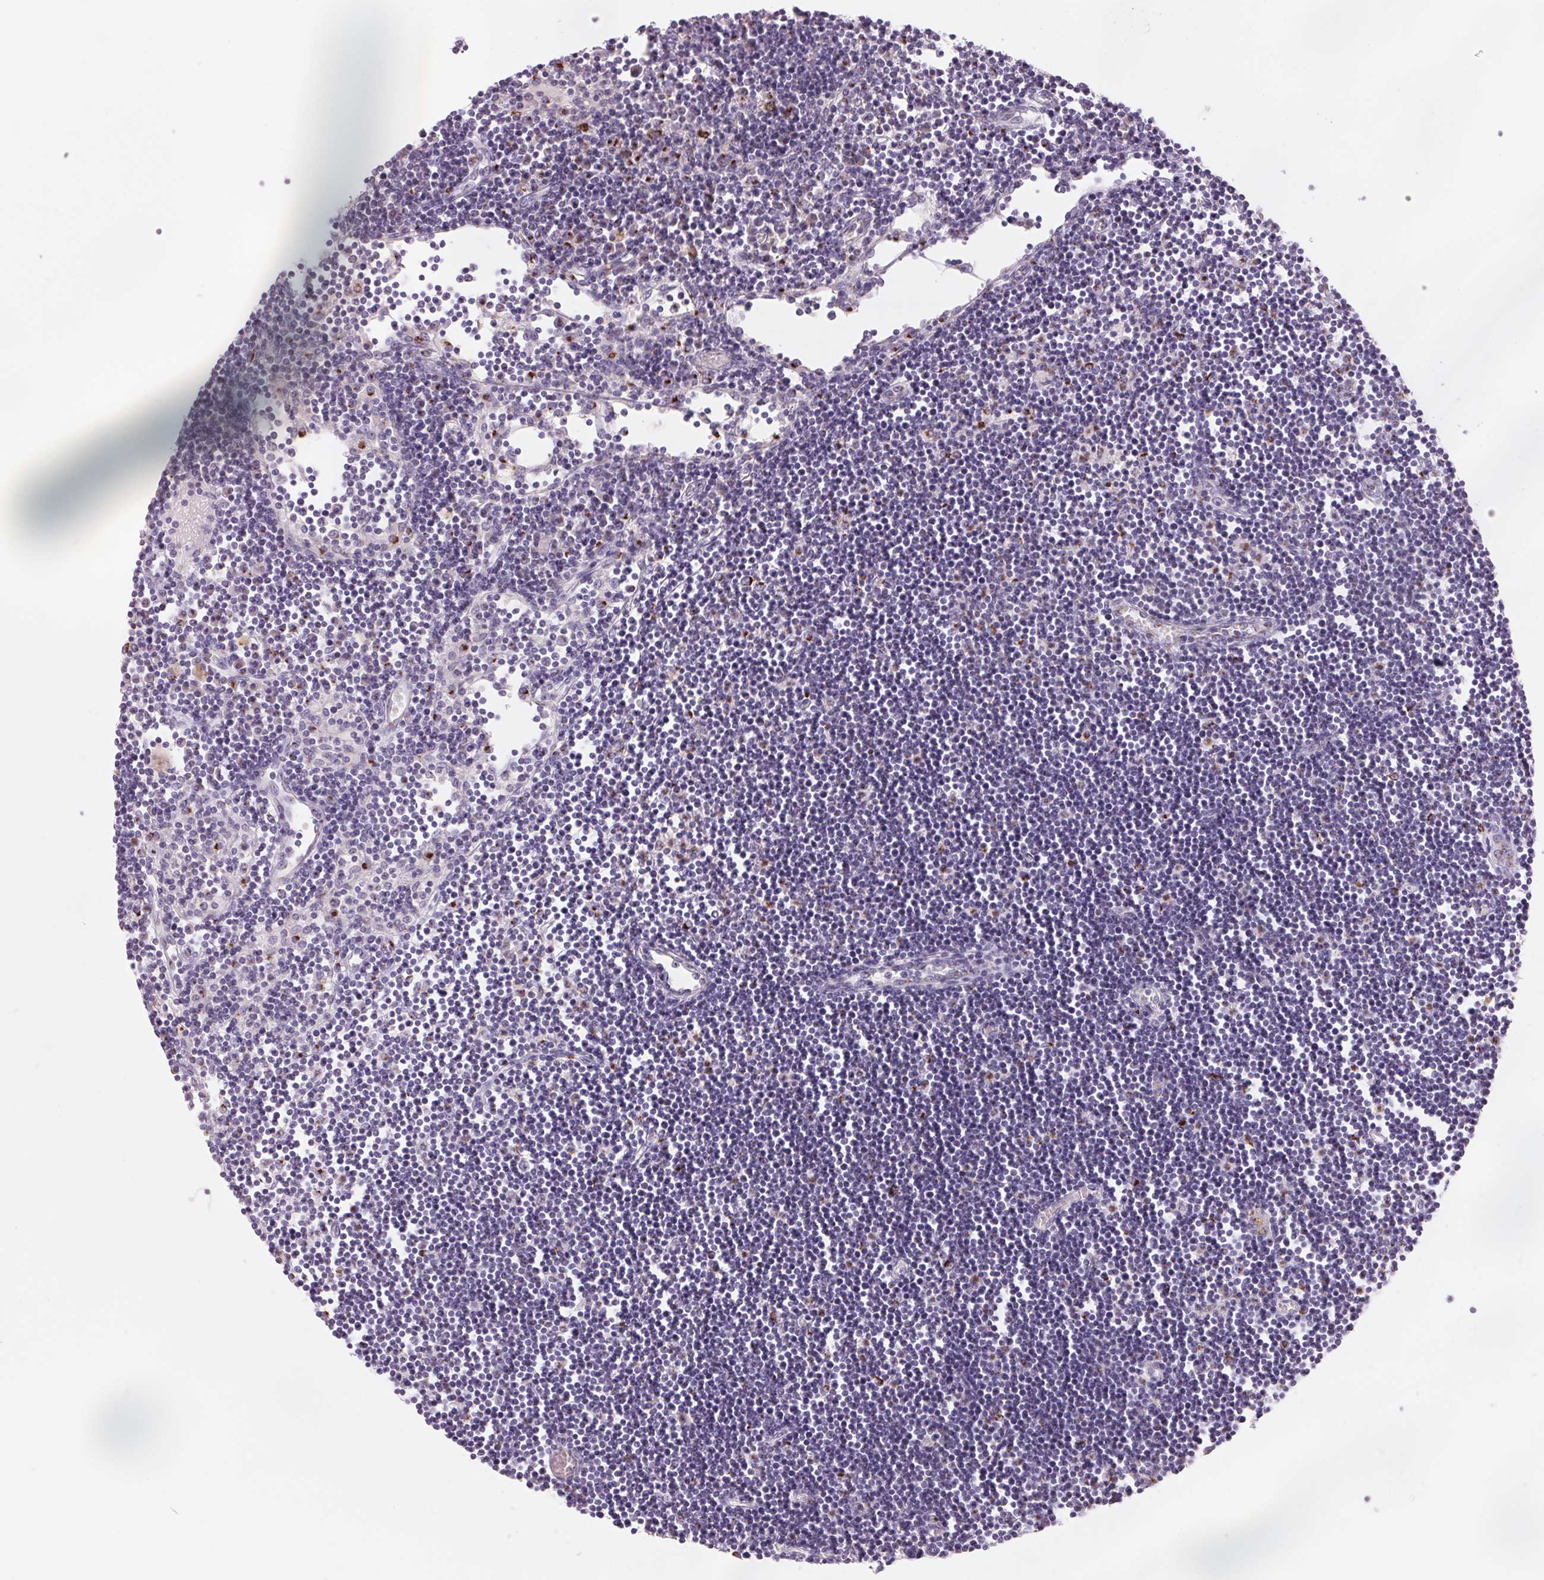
{"staining": {"intensity": "strong", "quantity": "<25%", "location": "cytoplasmic/membranous"}, "tissue": "lymph node", "cell_type": "Germinal center cells", "image_type": "normal", "snomed": [{"axis": "morphology", "description": "Normal tissue, NOS"}, {"axis": "topography", "description": "Lymph node"}], "caption": "Strong cytoplasmic/membranous expression is appreciated in approximately <25% of germinal center cells in normal lymph node. The staining was performed using DAB to visualize the protein expression in brown, while the nuclei were stained in blue with hematoxylin (Magnification: 20x).", "gene": "GALNT7", "patient": {"sex": "female", "age": 65}}